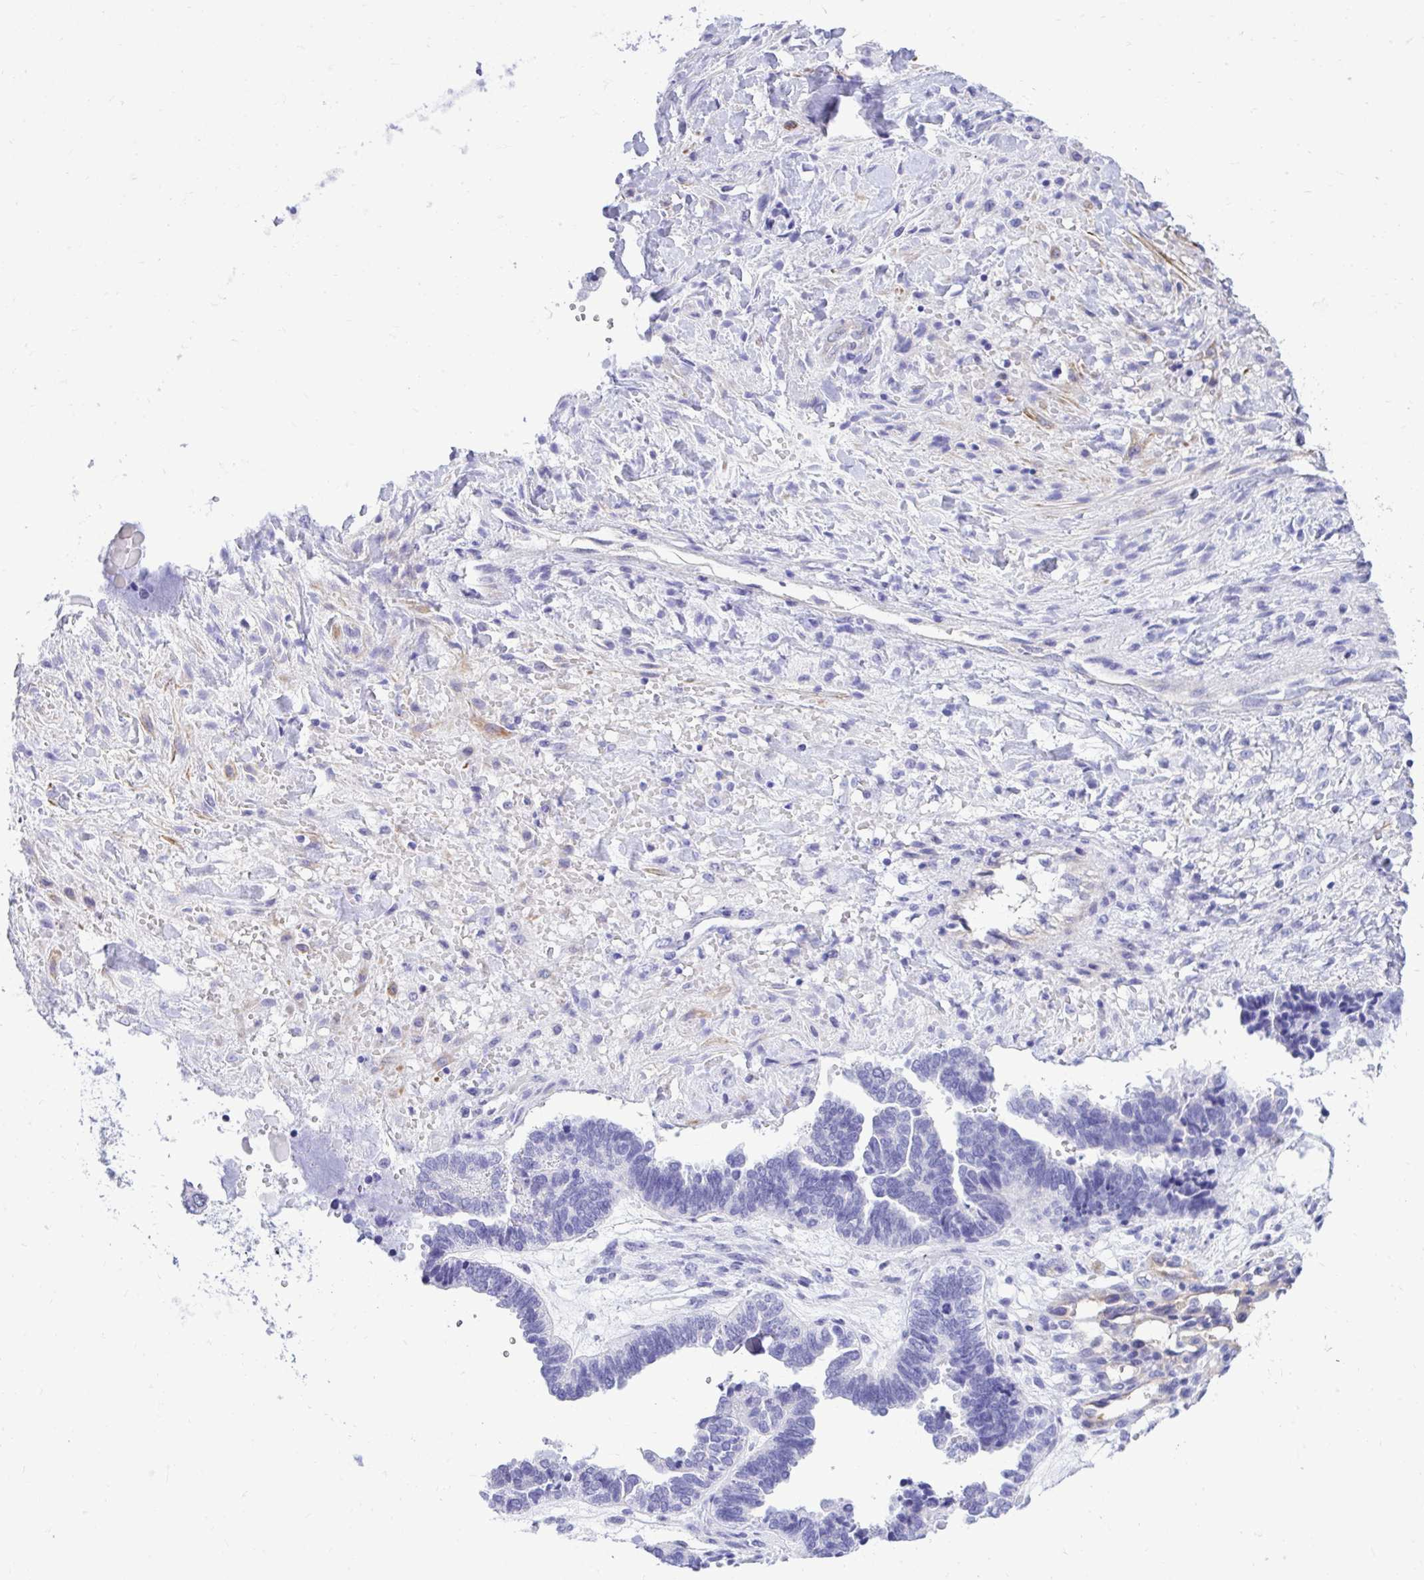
{"staining": {"intensity": "negative", "quantity": "none", "location": "none"}, "tissue": "ovarian cancer", "cell_type": "Tumor cells", "image_type": "cancer", "snomed": [{"axis": "morphology", "description": "Cystadenocarcinoma, serous, NOS"}, {"axis": "topography", "description": "Ovary"}], "caption": "High power microscopy image of an IHC image of ovarian cancer, revealing no significant staining in tumor cells.", "gene": "ABCG2", "patient": {"sex": "female", "age": 51}}